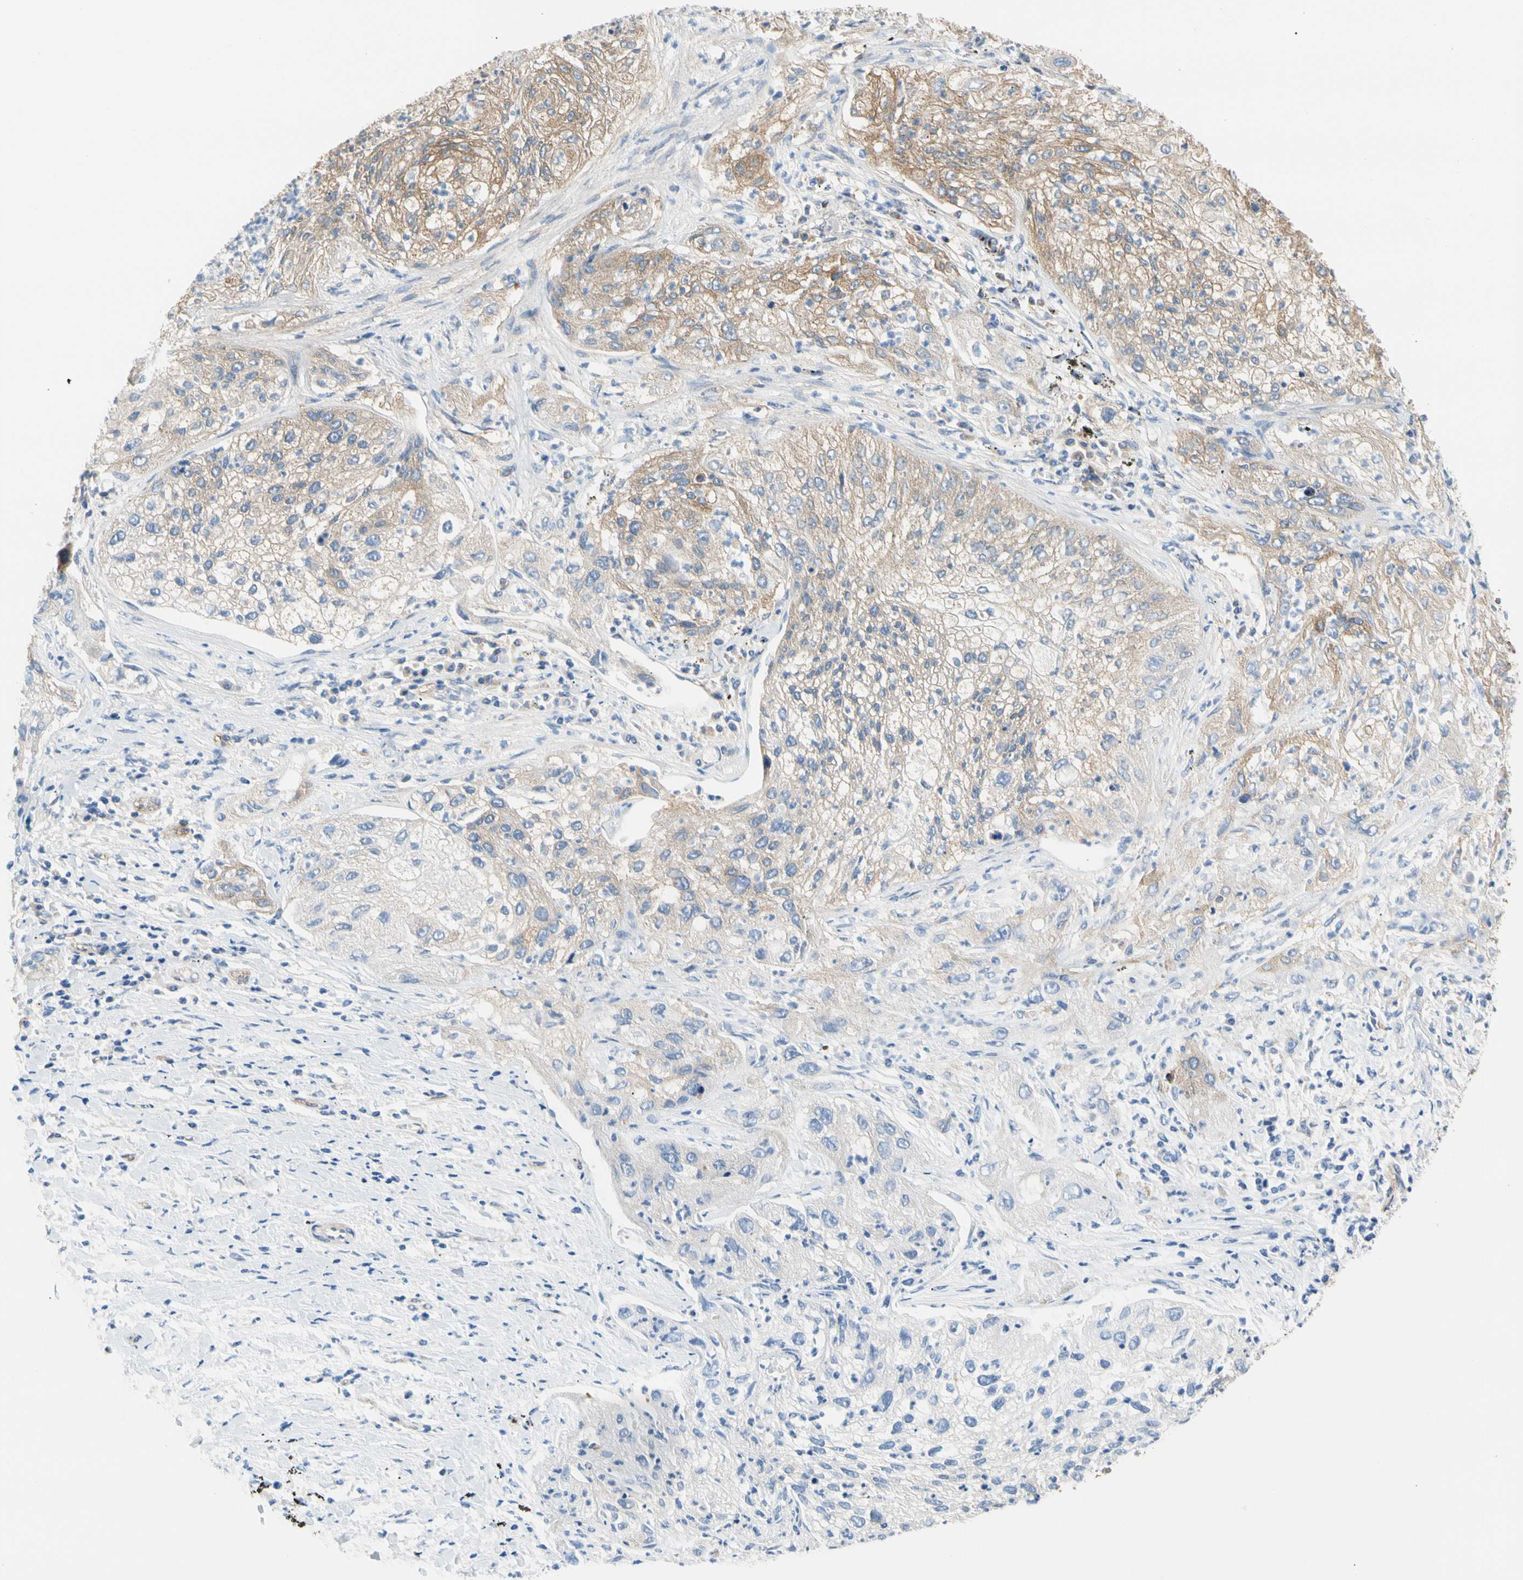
{"staining": {"intensity": "moderate", "quantity": ">75%", "location": "cytoplasmic/membranous"}, "tissue": "lung cancer", "cell_type": "Tumor cells", "image_type": "cancer", "snomed": [{"axis": "morphology", "description": "Inflammation, NOS"}, {"axis": "morphology", "description": "Squamous cell carcinoma, NOS"}, {"axis": "topography", "description": "Lymph node"}, {"axis": "topography", "description": "Soft tissue"}, {"axis": "topography", "description": "Lung"}], "caption": "Protein expression by IHC displays moderate cytoplasmic/membranous expression in approximately >75% of tumor cells in lung cancer (squamous cell carcinoma). The staining is performed using DAB brown chromogen to label protein expression. The nuclei are counter-stained blue using hematoxylin.", "gene": "GPHN", "patient": {"sex": "male", "age": 66}}